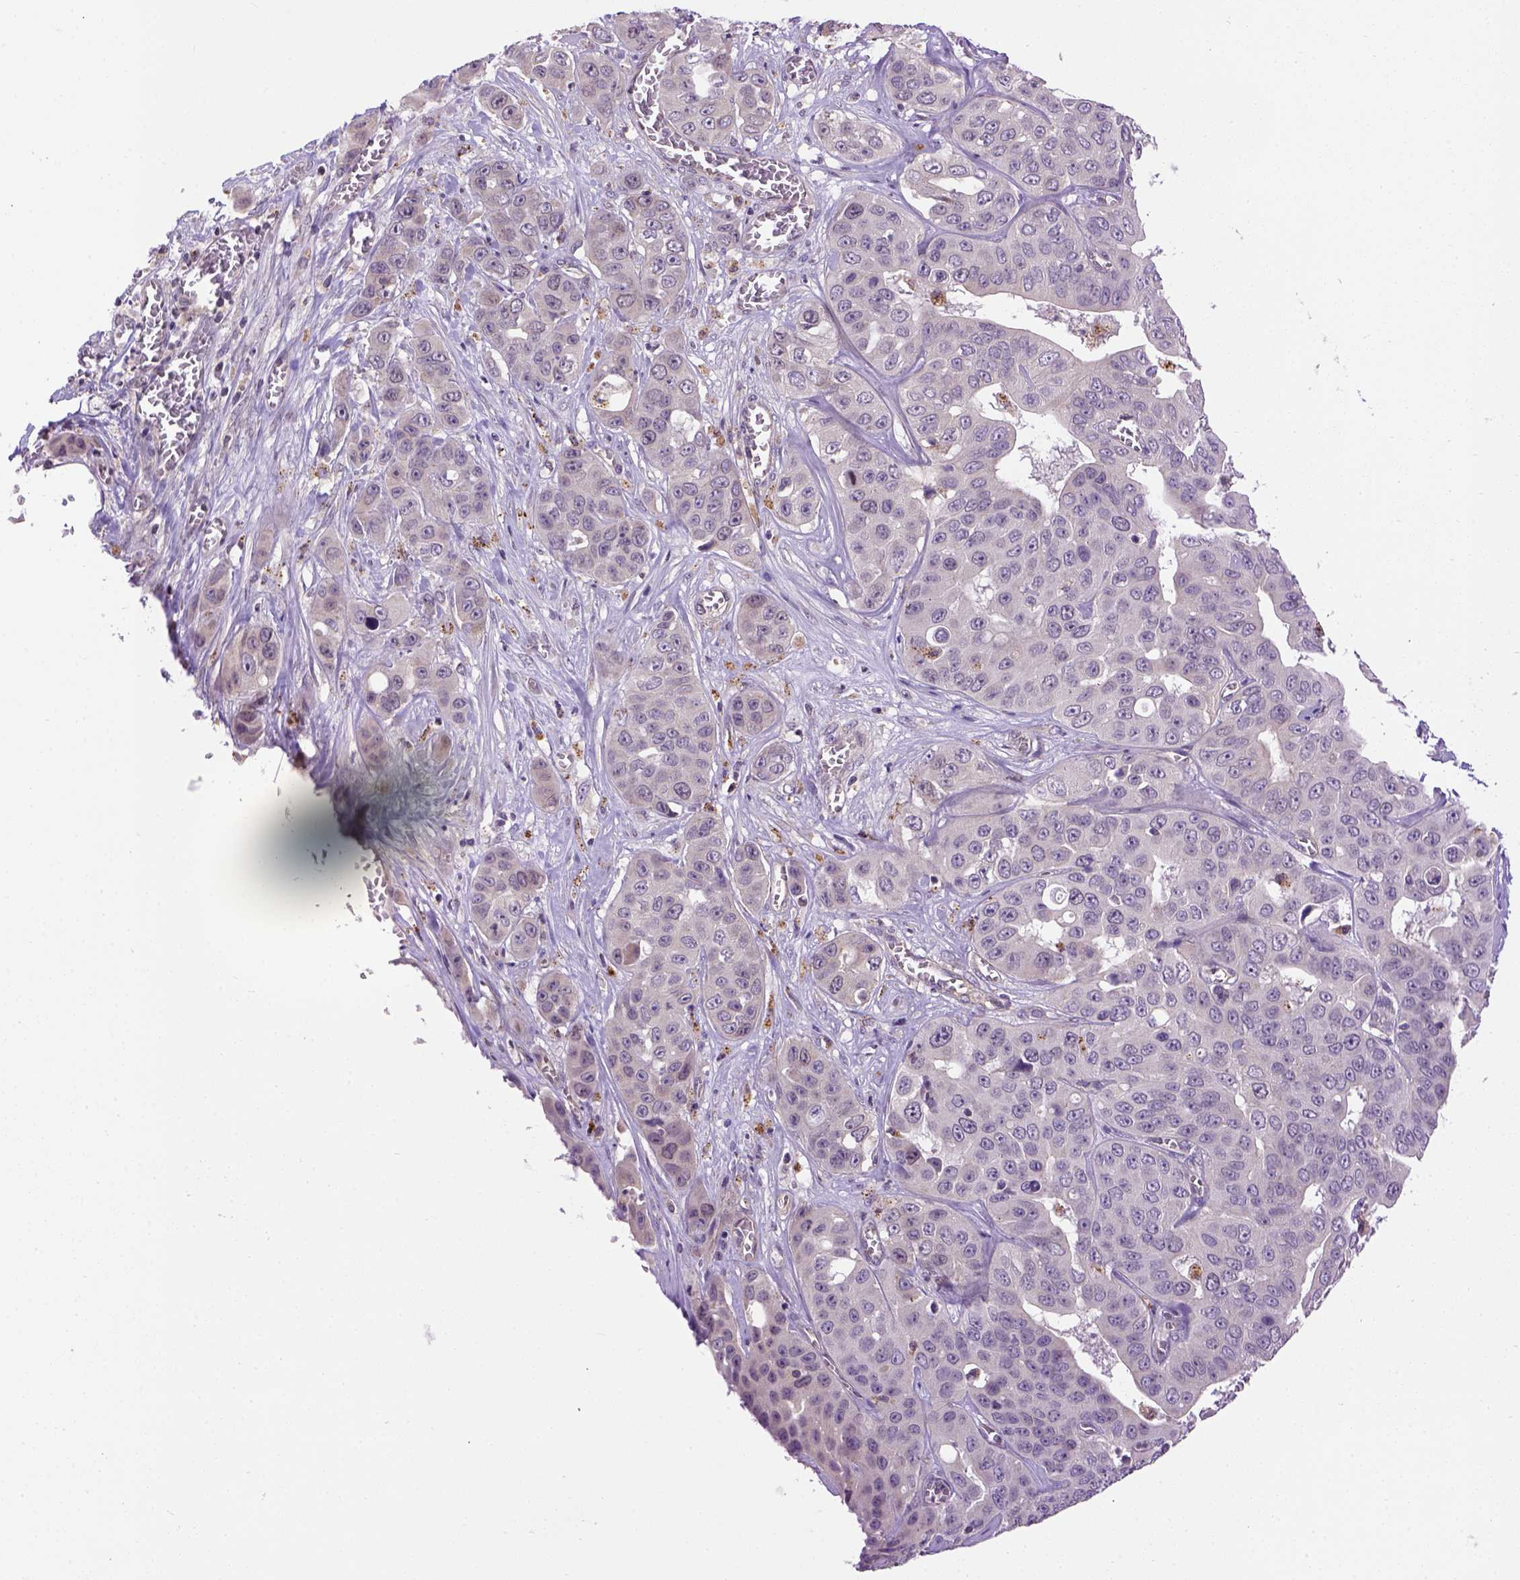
{"staining": {"intensity": "negative", "quantity": "none", "location": "none"}, "tissue": "liver cancer", "cell_type": "Tumor cells", "image_type": "cancer", "snomed": [{"axis": "morphology", "description": "Cholangiocarcinoma"}, {"axis": "topography", "description": "Liver"}], "caption": "Protein analysis of liver cancer reveals no significant staining in tumor cells.", "gene": "KAZN", "patient": {"sex": "female", "age": 52}}